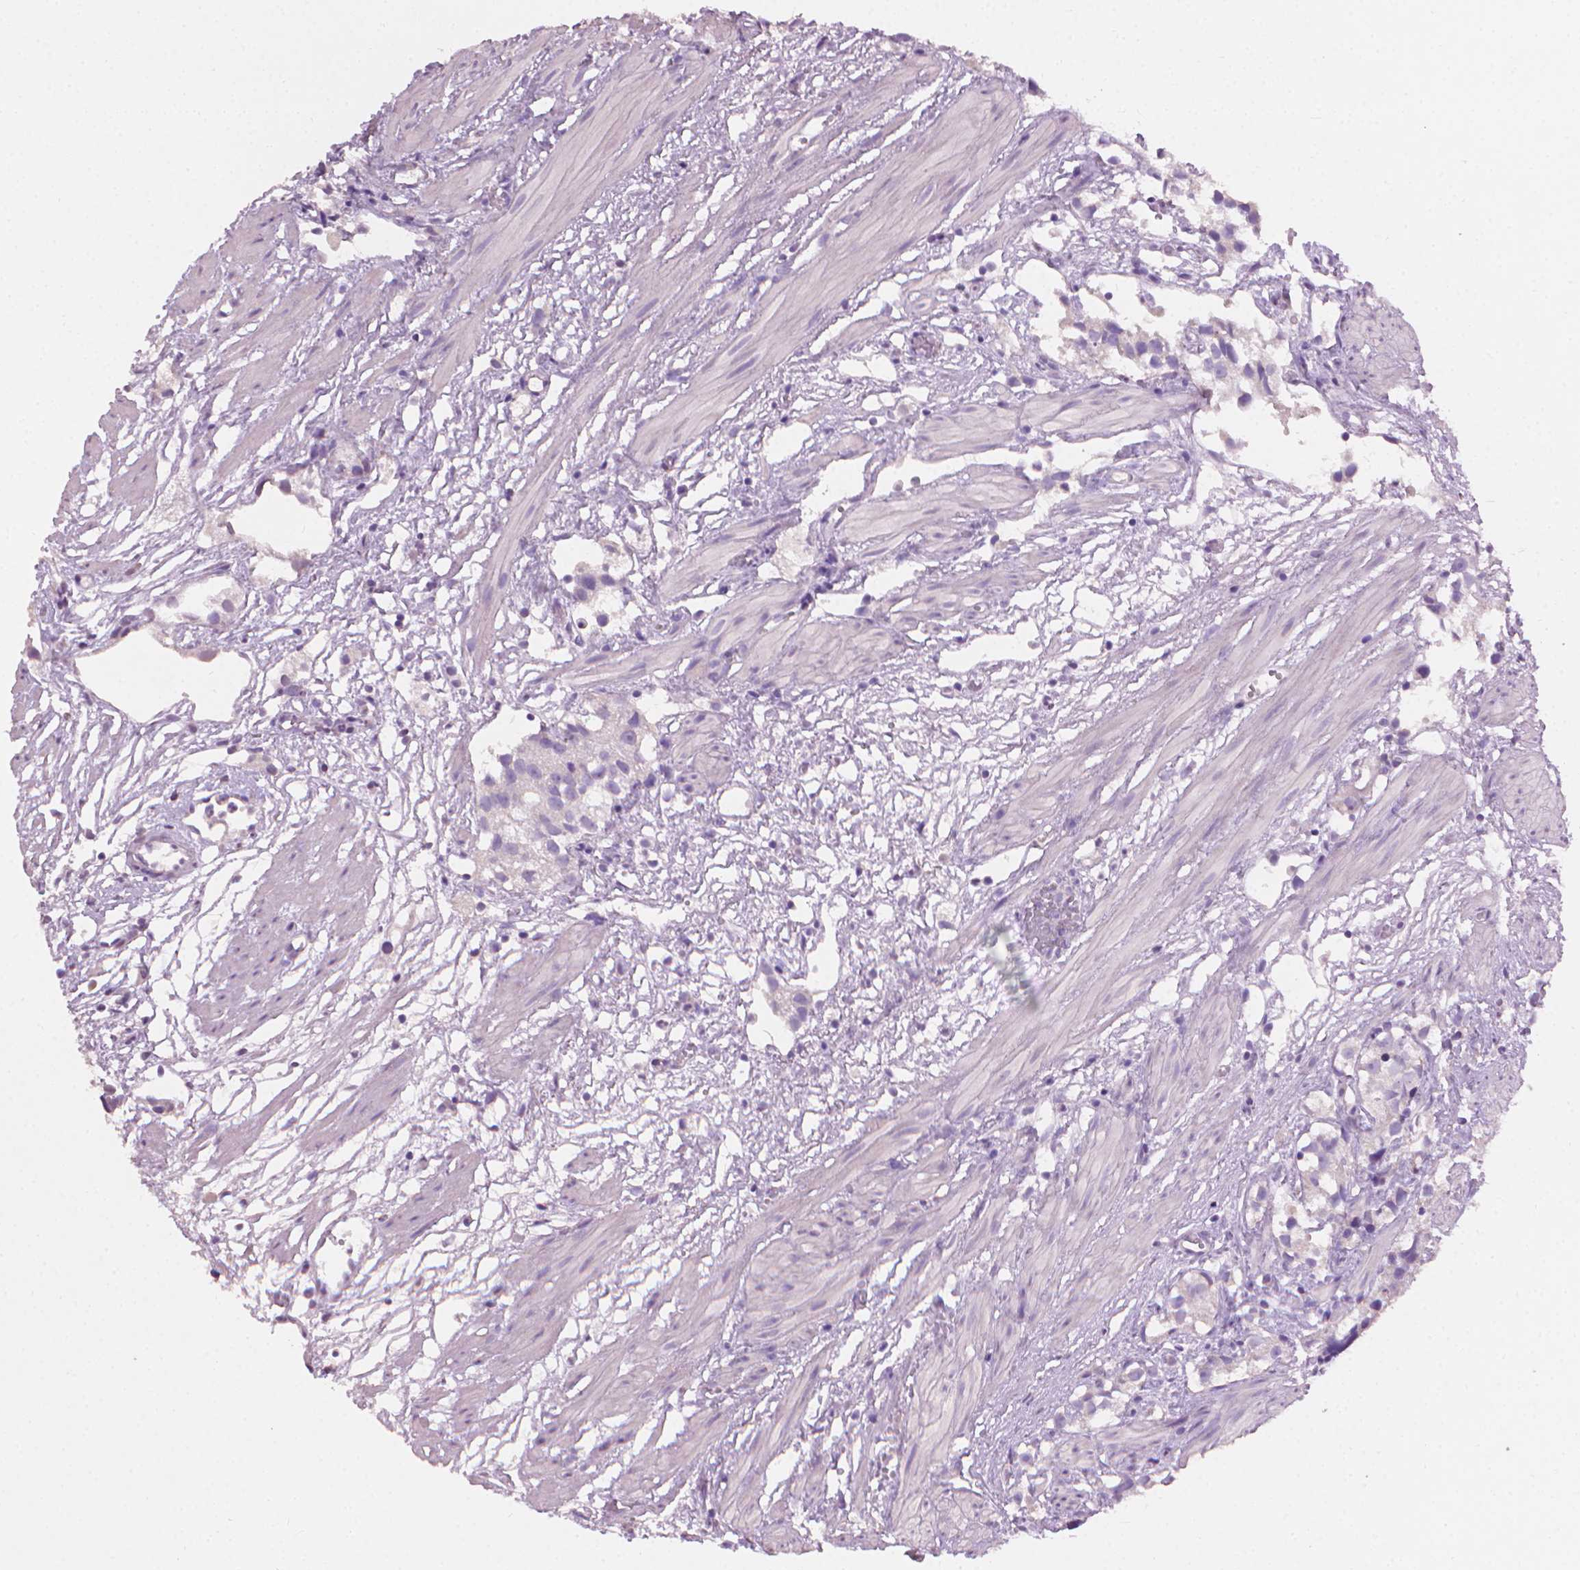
{"staining": {"intensity": "negative", "quantity": "none", "location": "none"}, "tissue": "prostate cancer", "cell_type": "Tumor cells", "image_type": "cancer", "snomed": [{"axis": "morphology", "description": "Adenocarcinoma, High grade"}, {"axis": "topography", "description": "Prostate"}], "caption": "Histopathology image shows no protein staining in tumor cells of high-grade adenocarcinoma (prostate) tissue.", "gene": "MLANA", "patient": {"sex": "male", "age": 68}}